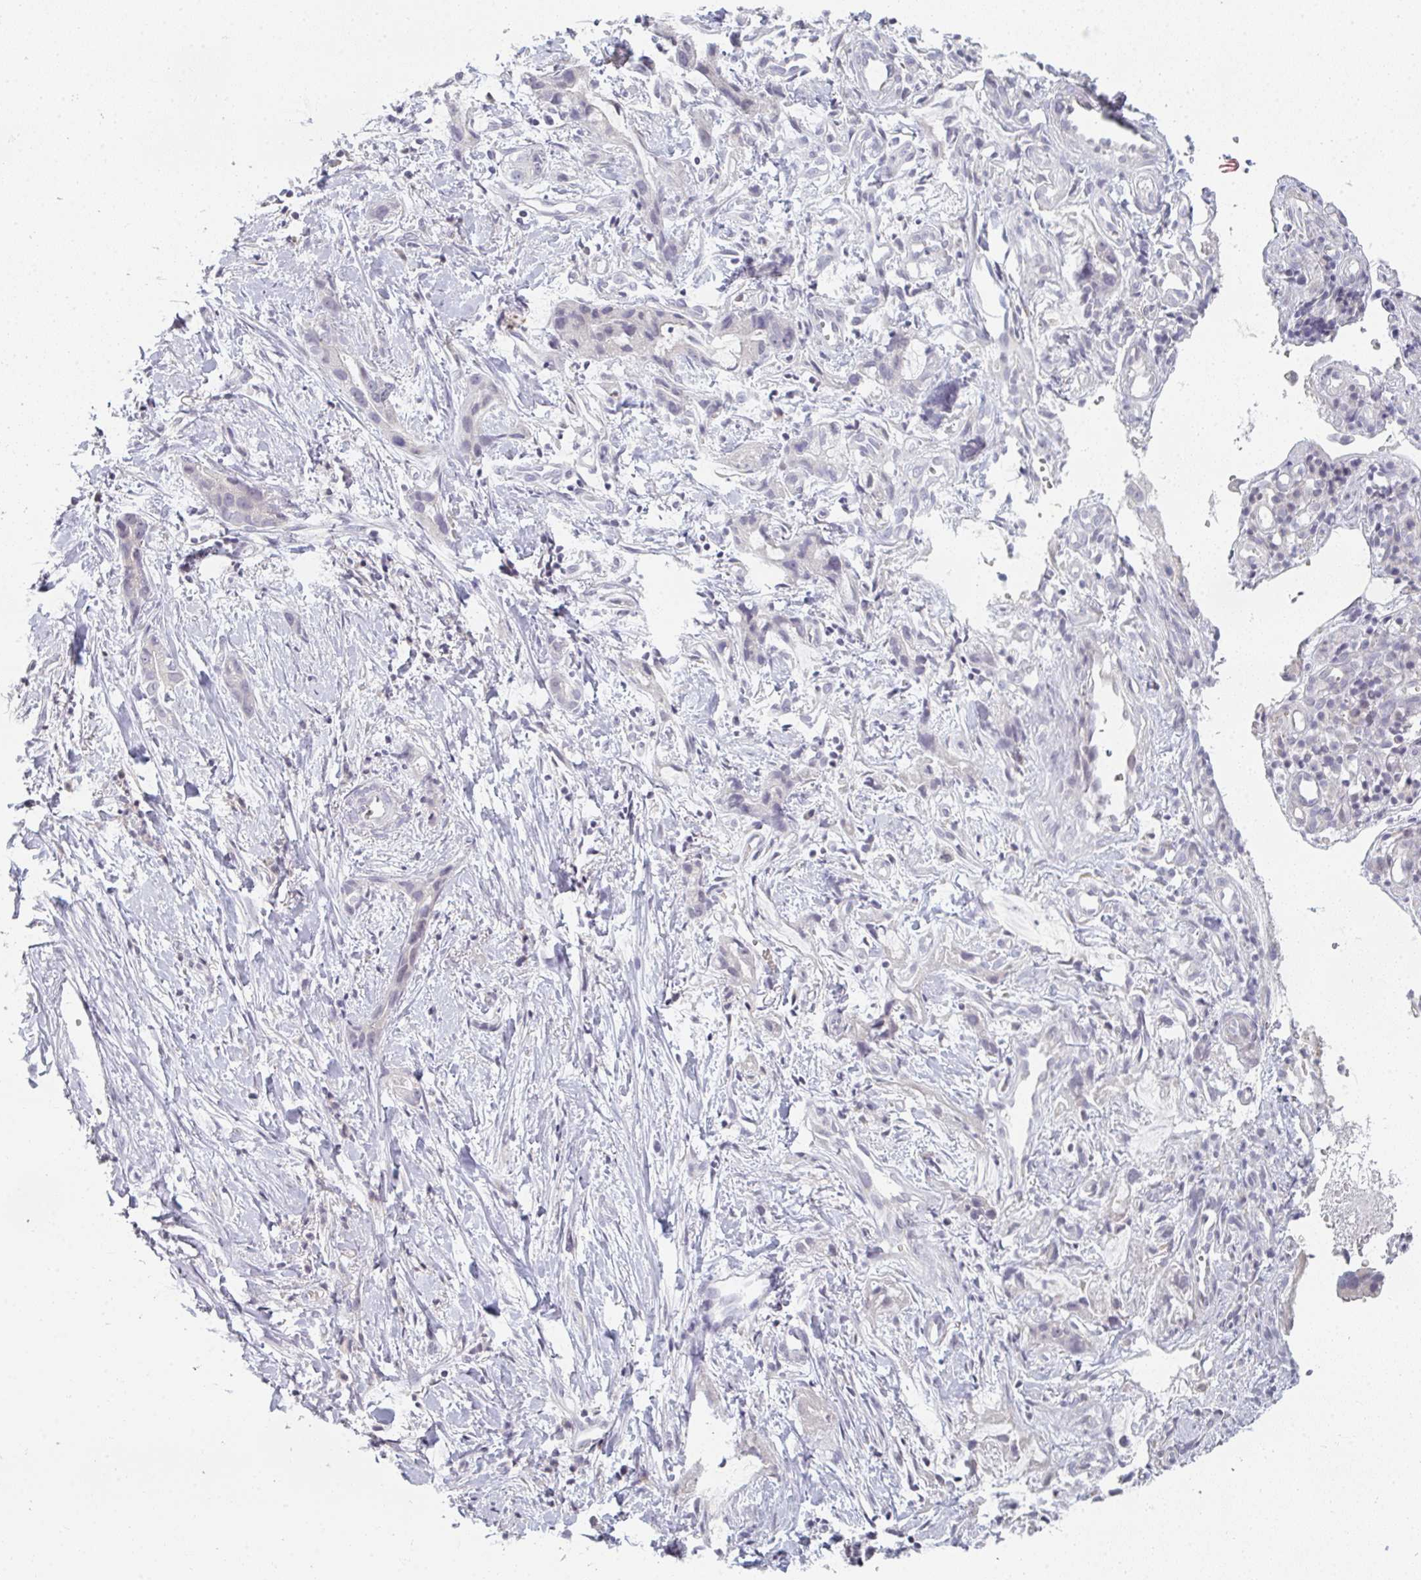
{"staining": {"intensity": "negative", "quantity": "none", "location": "none"}, "tissue": "stomach cancer", "cell_type": "Tumor cells", "image_type": "cancer", "snomed": [{"axis": "morphology", "description": "Adenocarcinoma, NOS"}, {"axis": "topography", "description": "Stomach"}], "caption": "Immunohistochemistry (IHC) photomicrograph of human stomach cancer (adenocarcinoma) stained for a protein (brown), which shows no staining in tumor cells.", "gene": "RBBP6", "patient": {"sex": "male", "age": 55}}